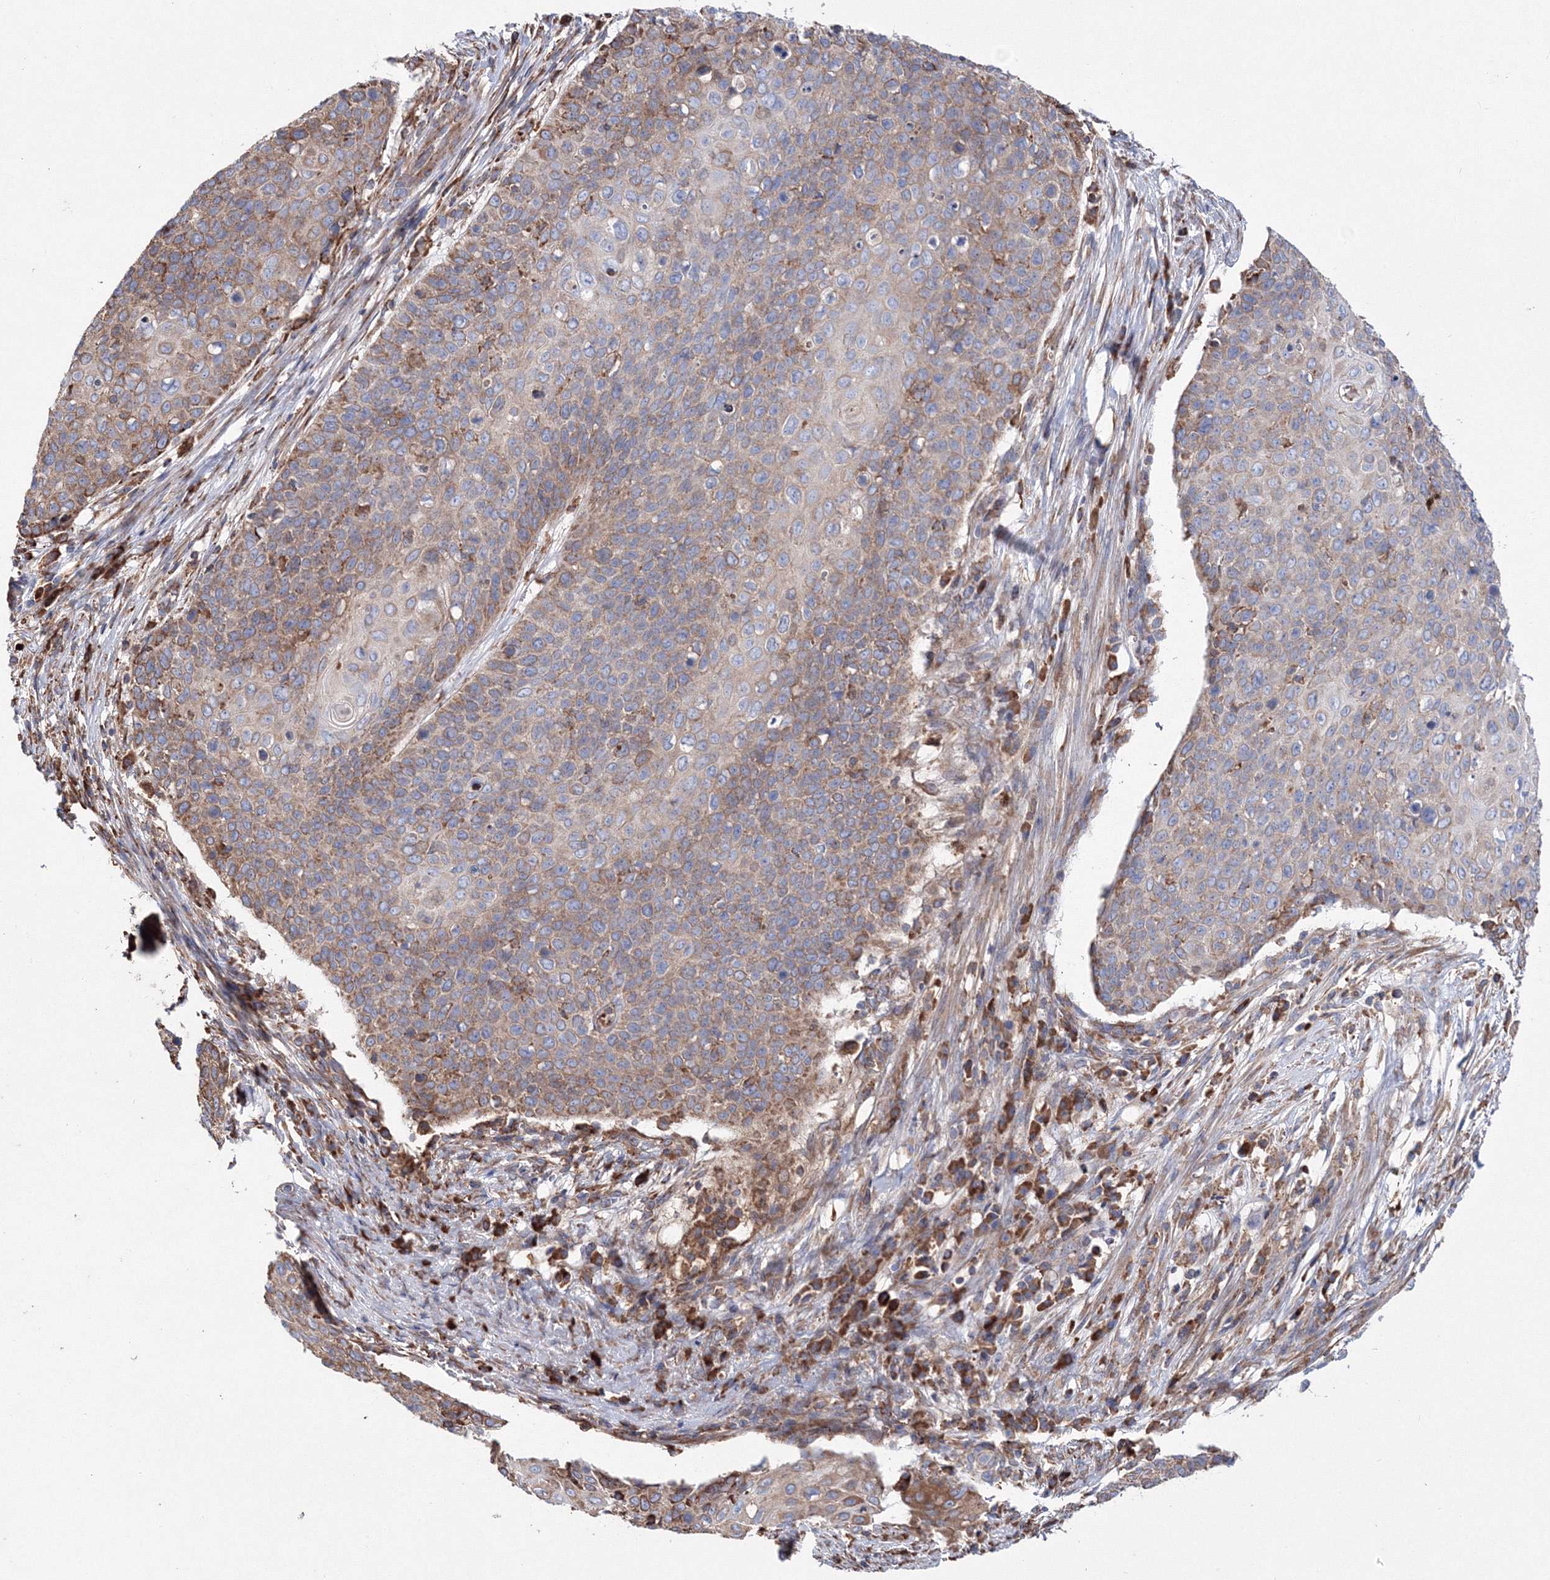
{"staining": {"intensity": "moderate", "quantity": "25%-75%", "location": "cytoplasmic/membranous"}, "tissue": "cervical cancer", "cell_type": "Tumor cells", "image_type": "cancer", "snomed": [{"axis": "morphology", "description": "Squamous cell carcinoma, NOS"}, {"axis": "topography", "description": "Cervix"}], "caption": "The immunohistochemical stain labels moderate cytoplasmic/membranous expression in tumor cells of cervical cancer tissue.", "gene": "VPS8", "patient": {"sex": "female", "age": 39}}